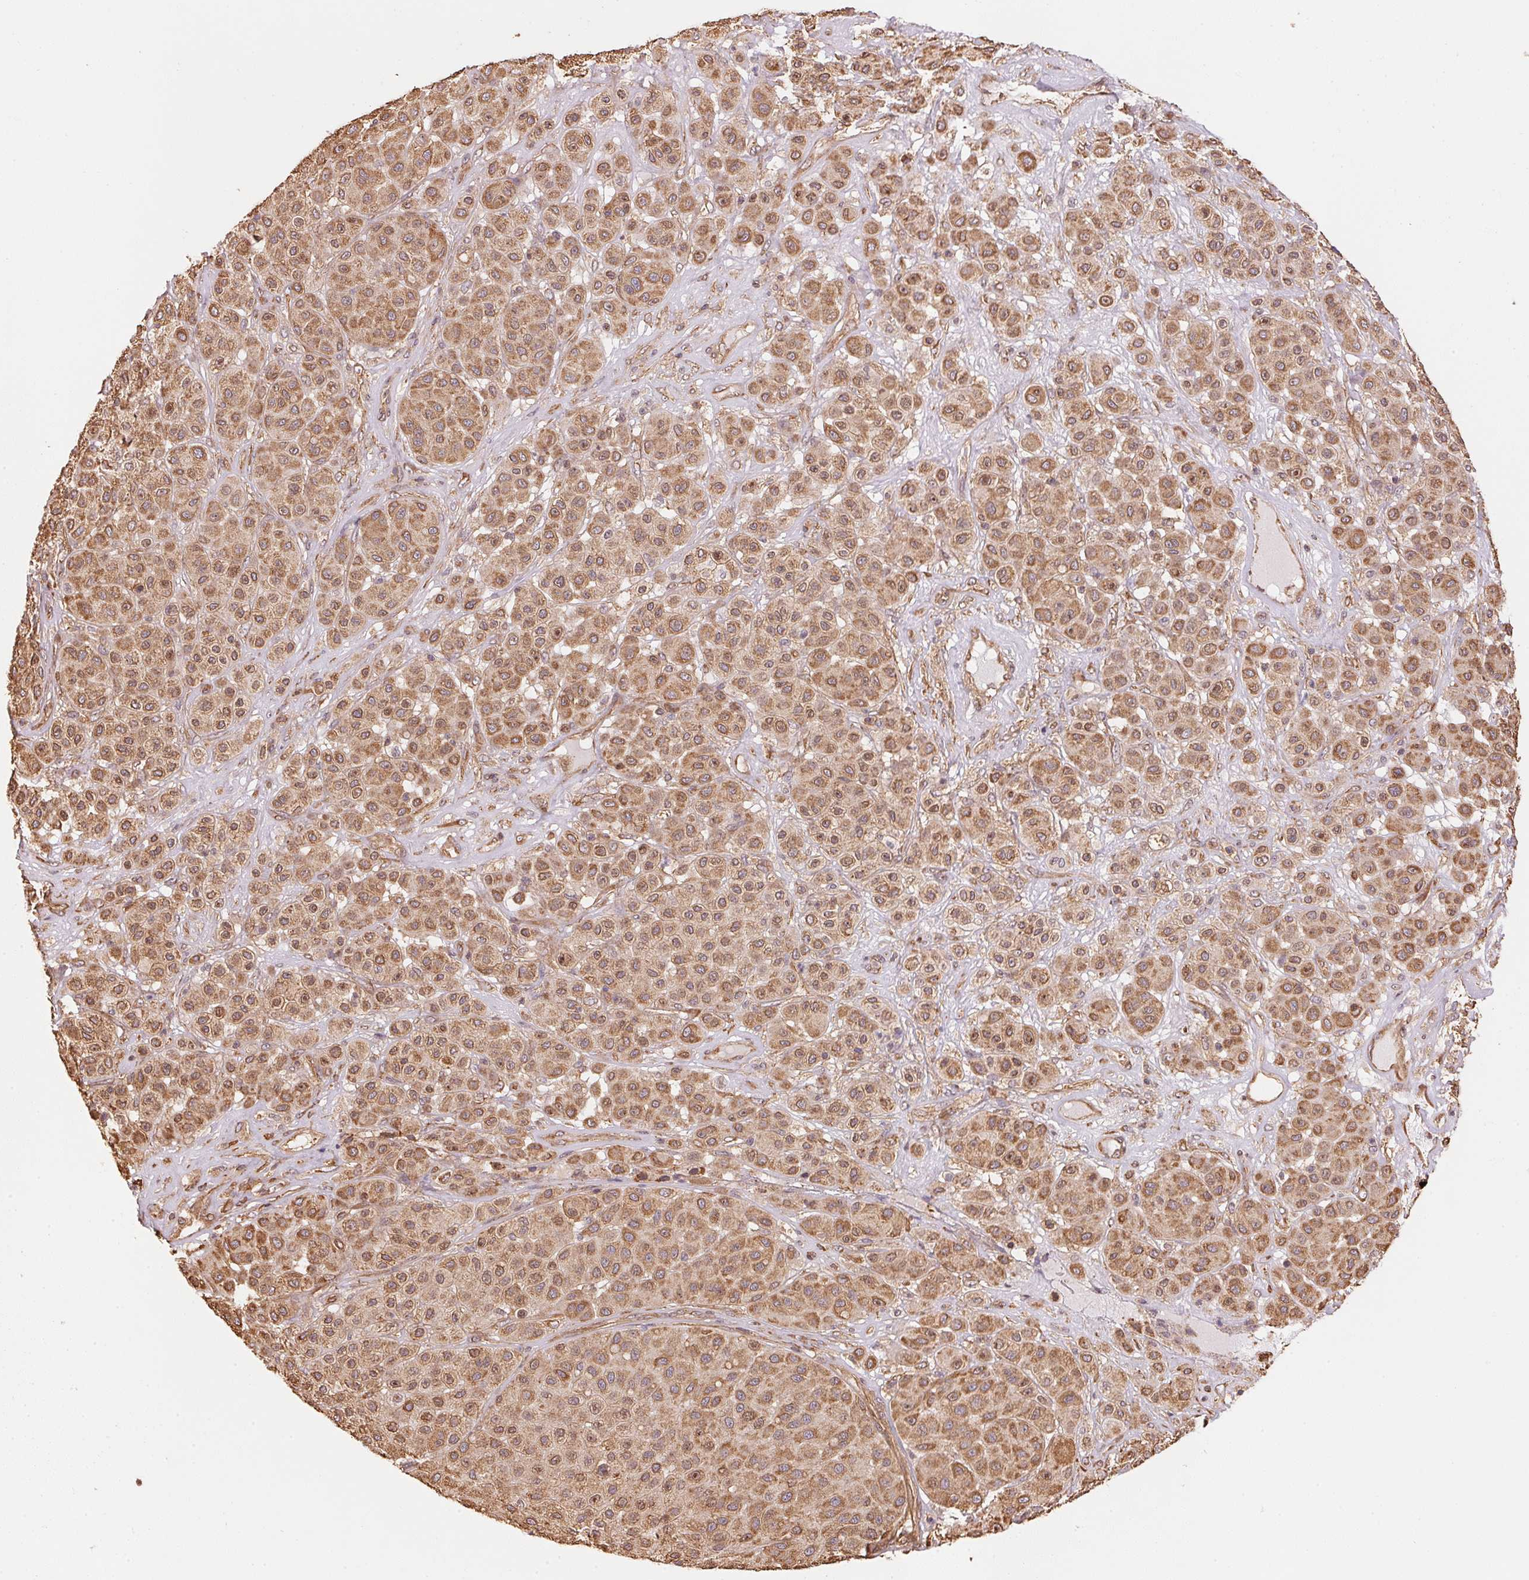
{"staining": {"intensity": "moderate", "quantity": ">75%", "location": "cytoplasmic/membranous"}, "tissue": "melanoma", "cell_type": "Tumor cells", "image_type": "cancer", "snomed": [{"axis": "morphology", "description": "Malignant melanoma, Metastatic site"}, {"axis": "topography", "description": "Smooth muscle"}], "caption": "The immunohistochemical stain labels moderate cytoplasmic/membranous positivity in tumor cells of melanoma tissue.", "gene": "C6orf163", "patient": {"sex": "male", "age": 41}}